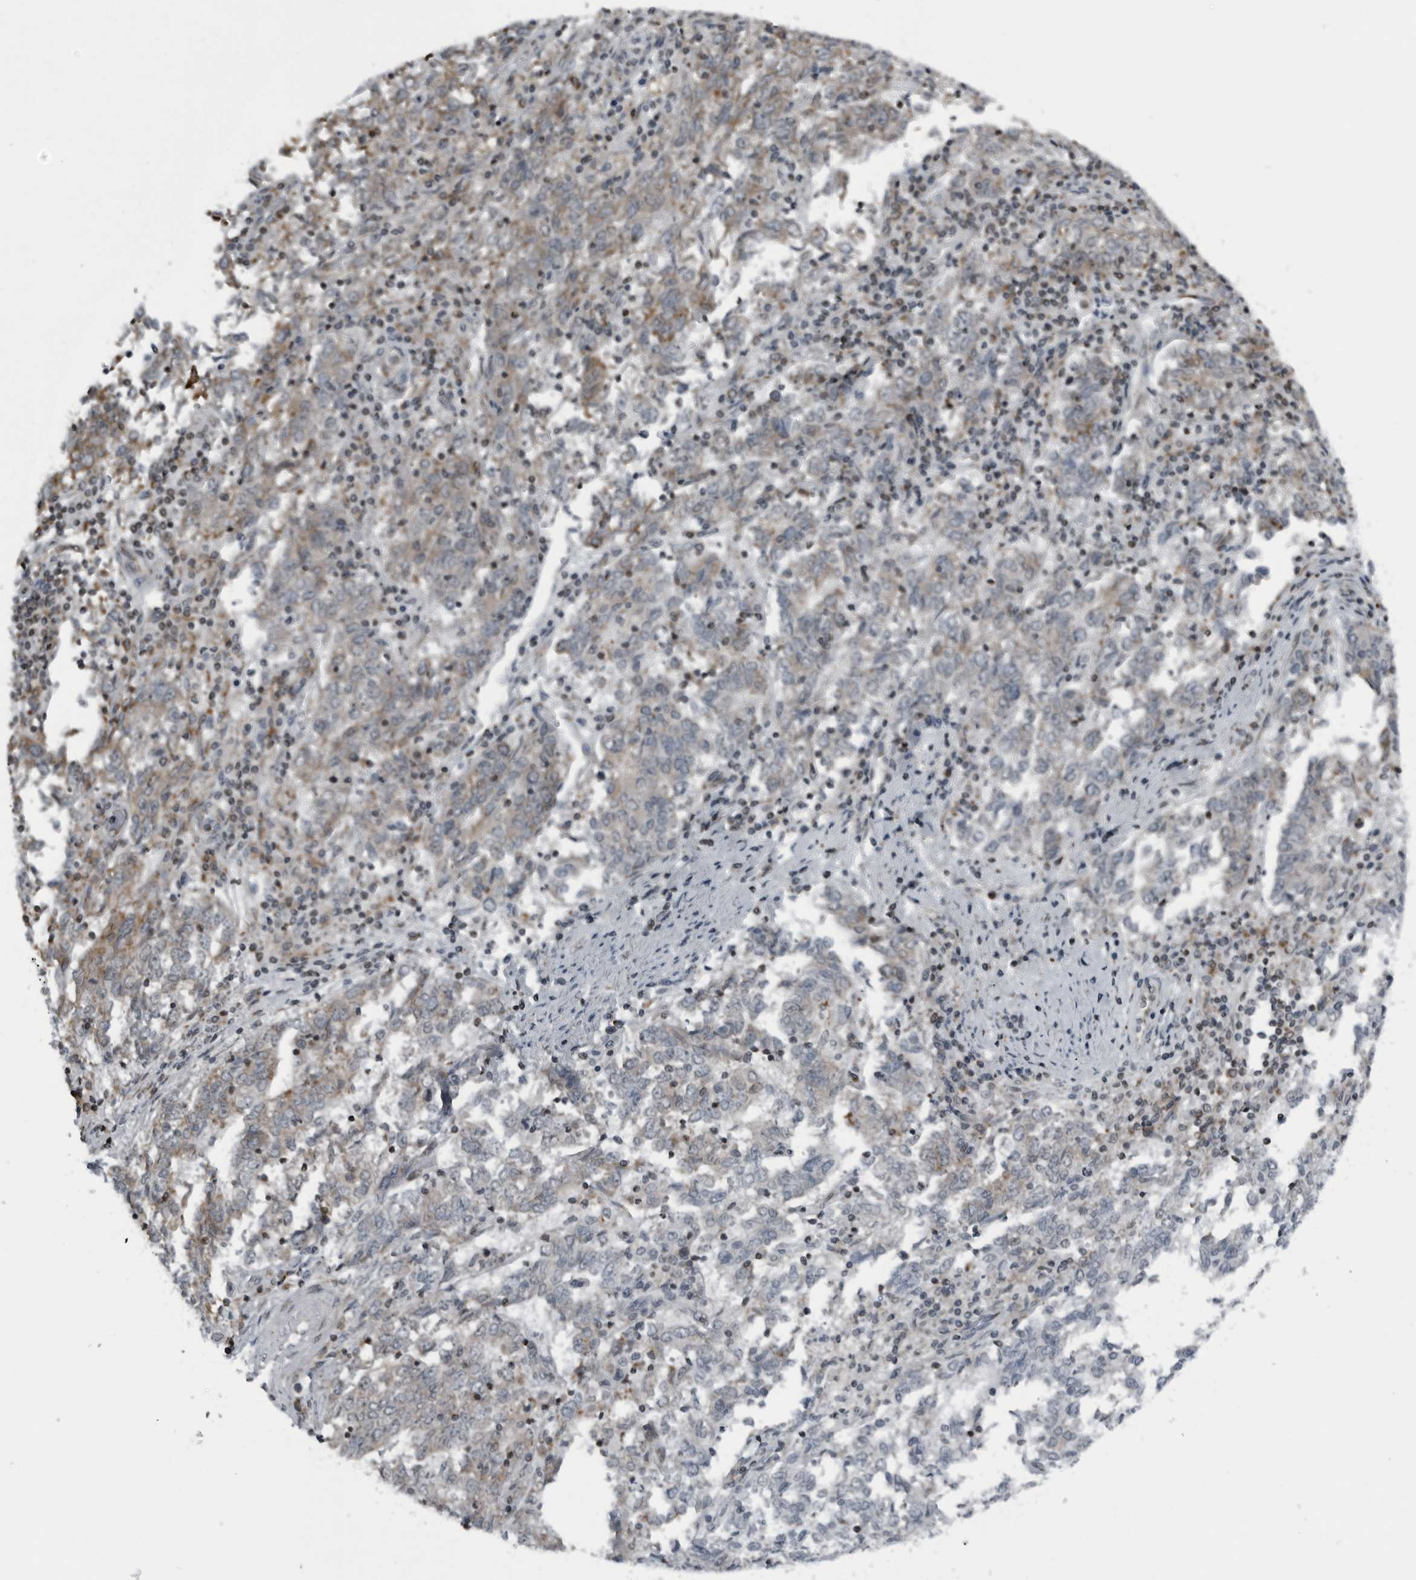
{"staining": {"intensity": "moderate", "quantity": "<25%", "location": "cytoplasmic/membranous"}, "tissue": "endometrial cancer", "cell_type": "Tumor cells", "image_type": "cancer", "snomed": [{"axis": "morphology", "description": "Adenocarcinoma, NOS"}, {"axis": "topography", "description": "Endometrium"}], "caption": "An image showing moderate cytoplasmic/membranous expression in approximately <25% of tumor cells in endometrial cancer (adenocarcinoma), as visualized by brown immunohistochemical staining.", "gene": "GAK", "patient": {"sex": "female", "age": 80}}